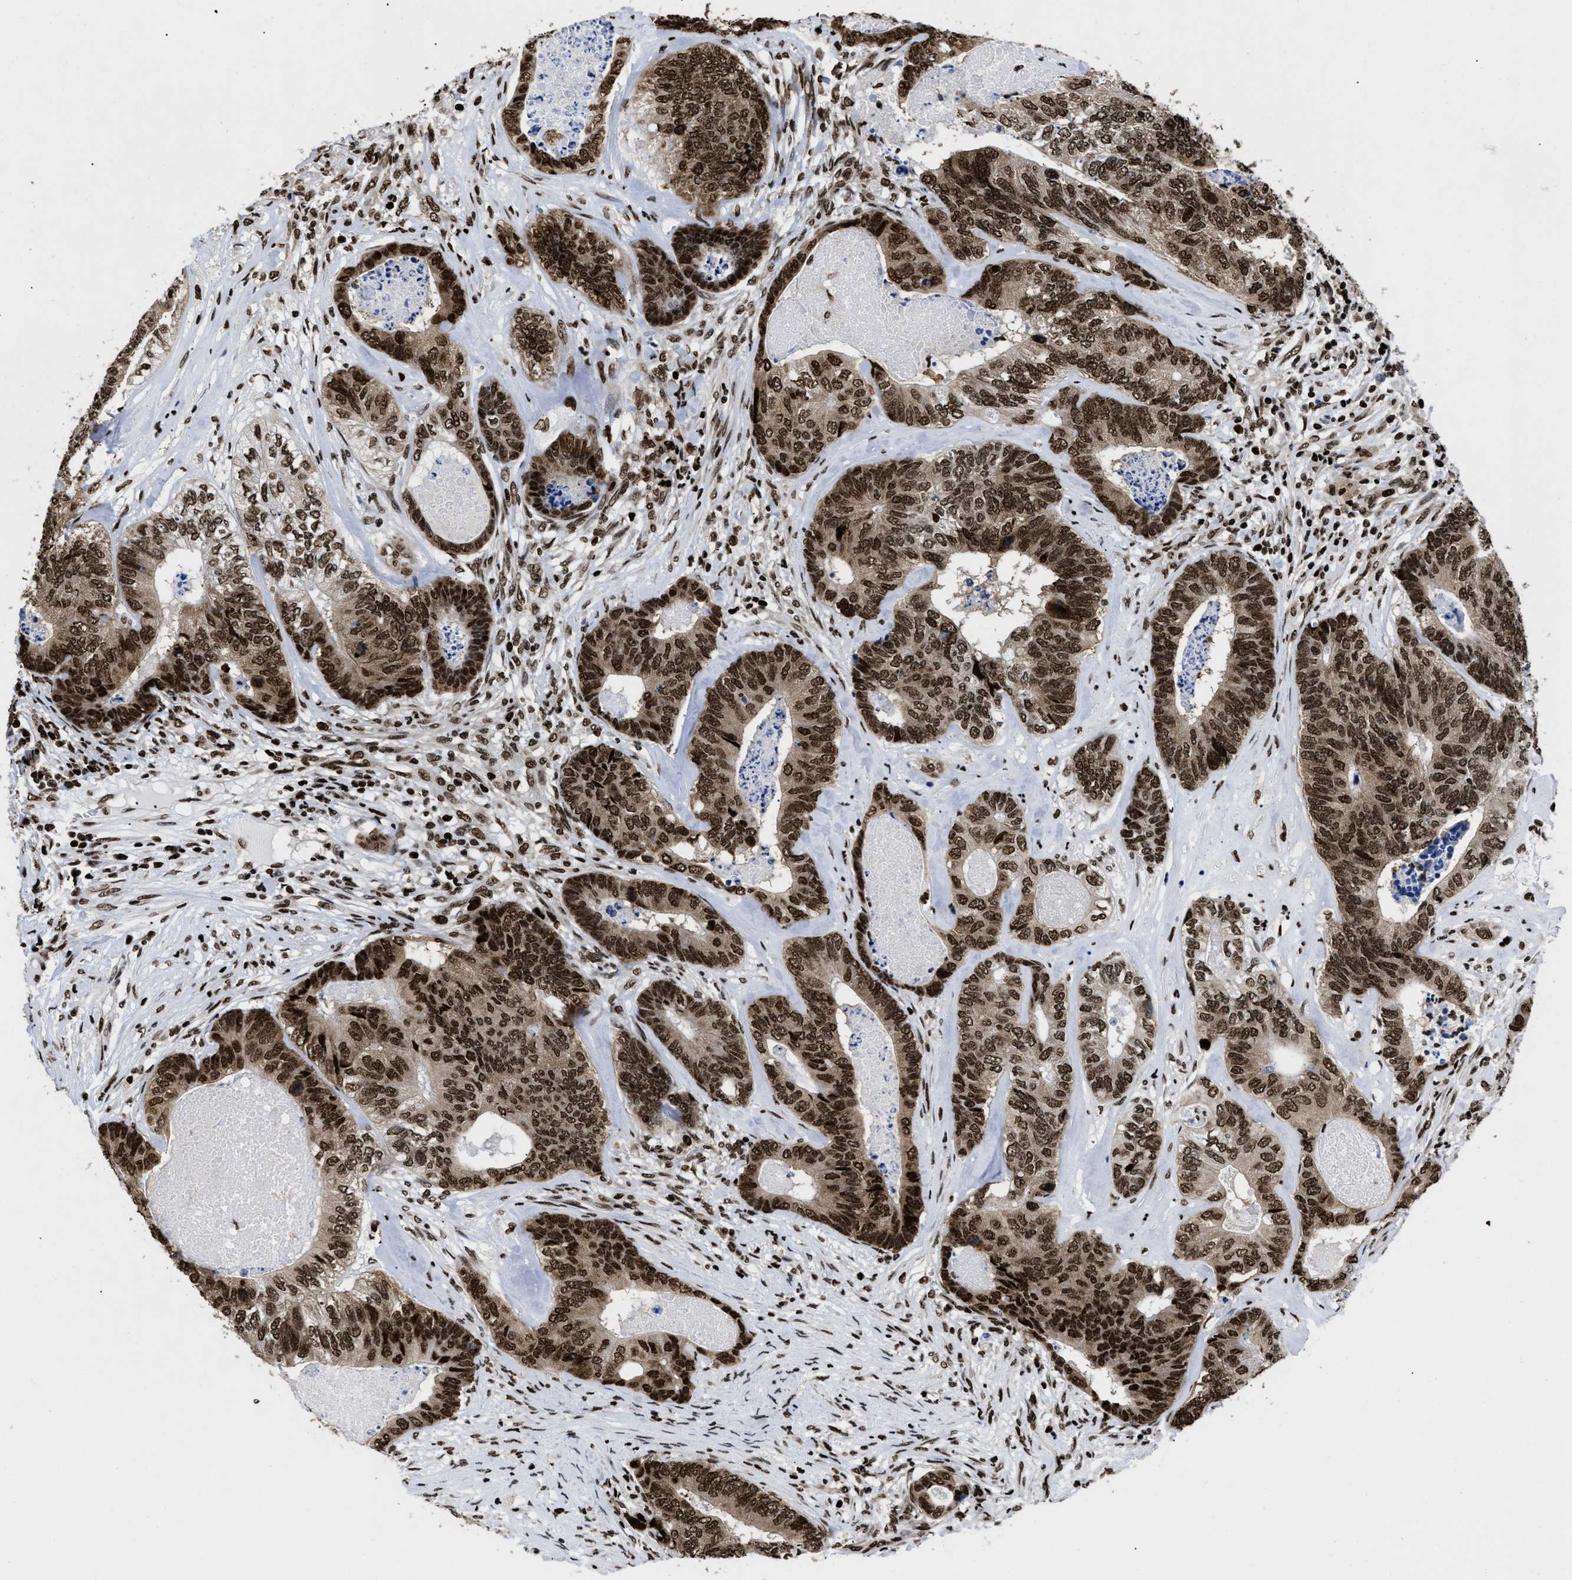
{"staining": {"intensity": "strong", "quantity": ">75%", "location": "nuclear"}, "tissue": "colorectal cancer", "cell_type": "Tumor cells", "image_type": "cancer", "snomed": [{"axis": "morphology", "description": "Adenocarcinoma, NOS"}, {"axis": "topography", "description": "Colon"}], "caption": "About >75% of tumor cells in human colorectal cancer display strong nuclear protein staining as visualized by brown immunohistochemical staining.", "gene": "CALHM3", "patient": {"sex": "female", "age": 67}}